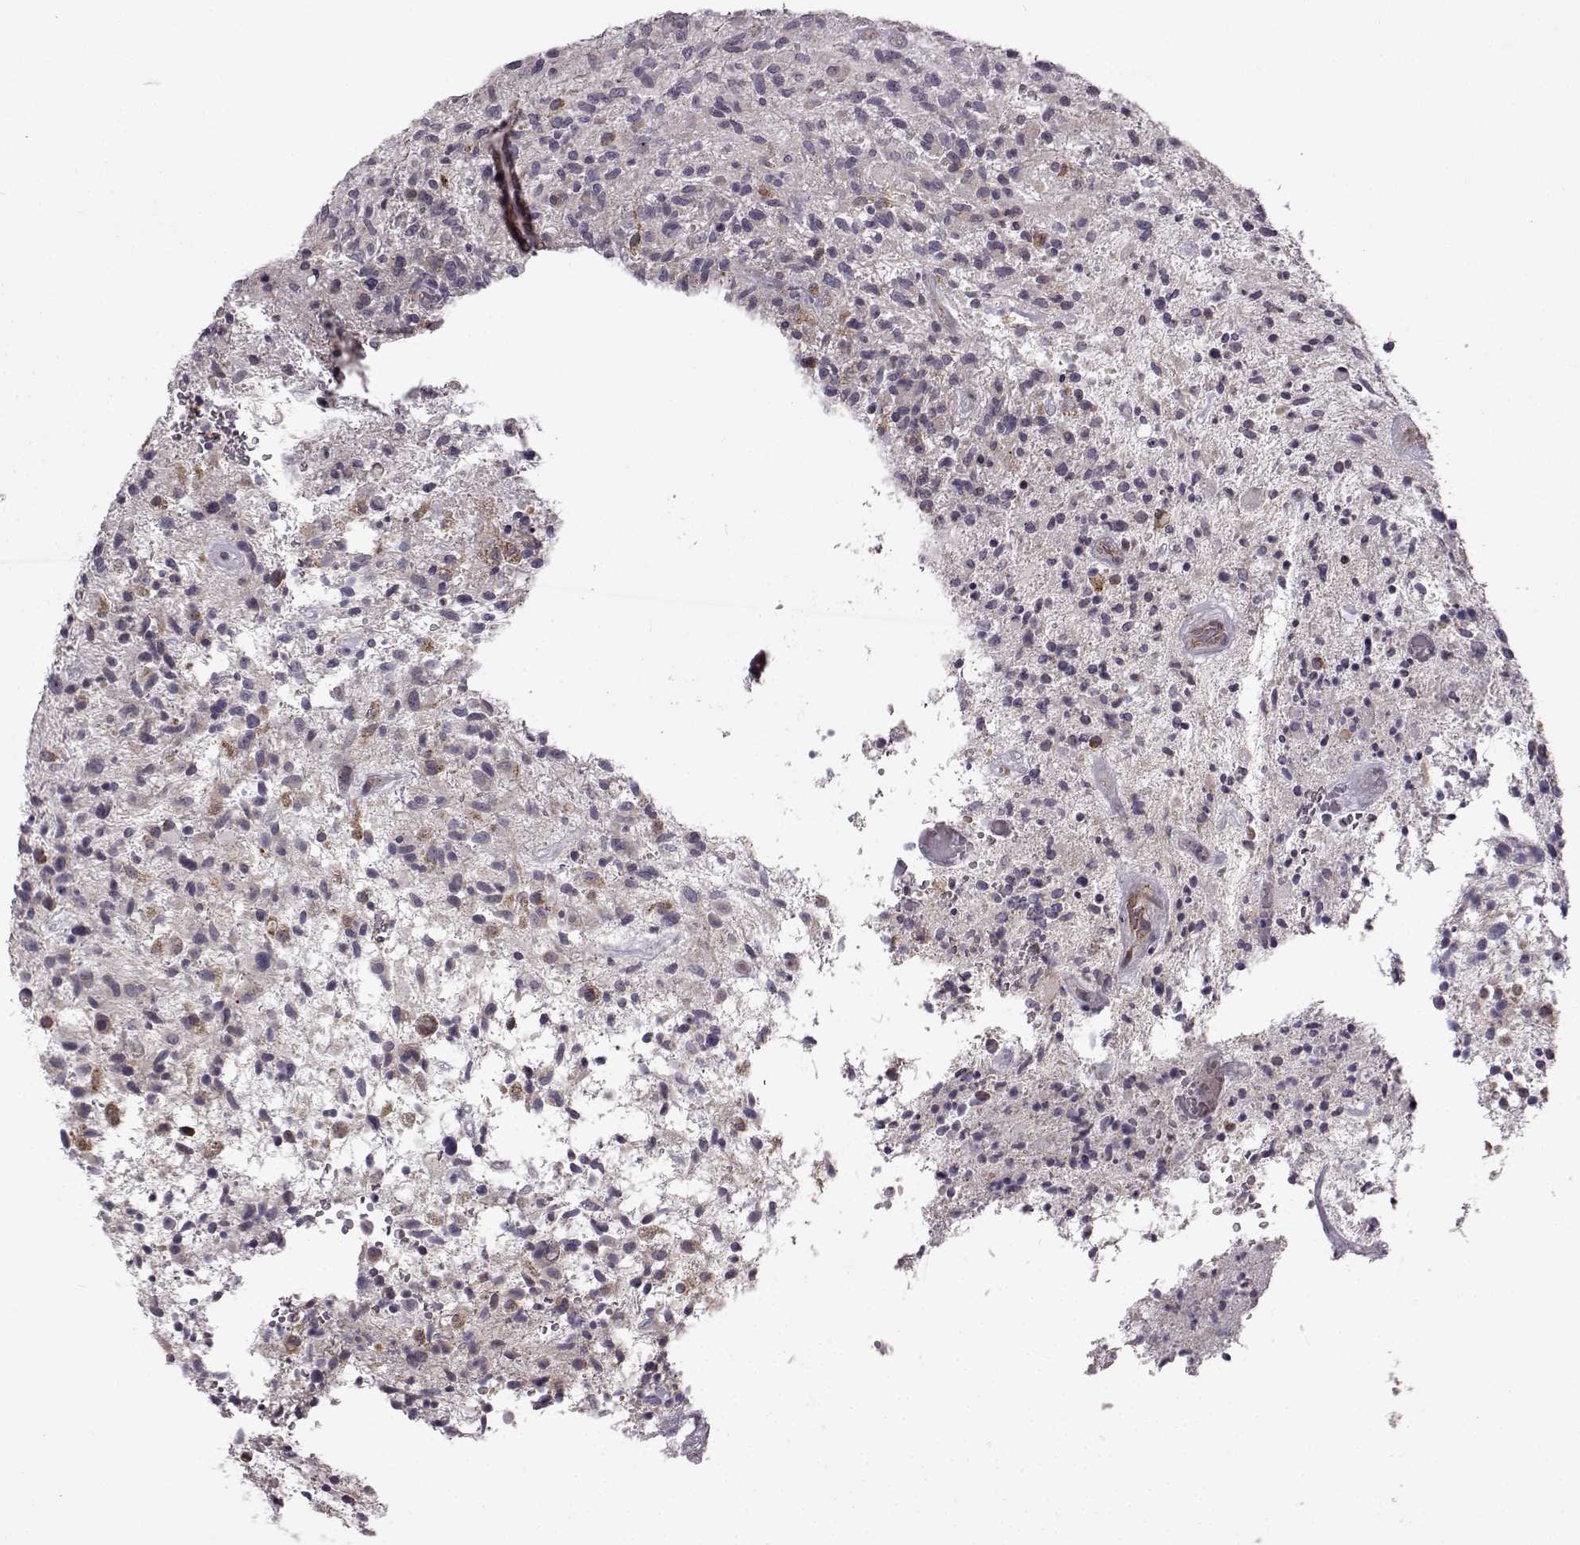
{"staining": {"intensity": "weak", "quantity": "<25%", "location": "cytoplasmic/membranous"}, "tissue": "glioma", "cell_type": "Tumor cells", "image_type": "cancer", "snomed": [{"axis": "morphology", "description": "Glioma, malignant, High grade"}, {"axis": "topography", "description": "Brain"}], "caption": "High power microscopy image of an immunohistochemistry (IHC) photomicrograph of malignant glioma (high-grade), revealing no significant expression in tumor cells.", "gene": "B3GNT6", "patient": {"sex": "male", "age": 47}}